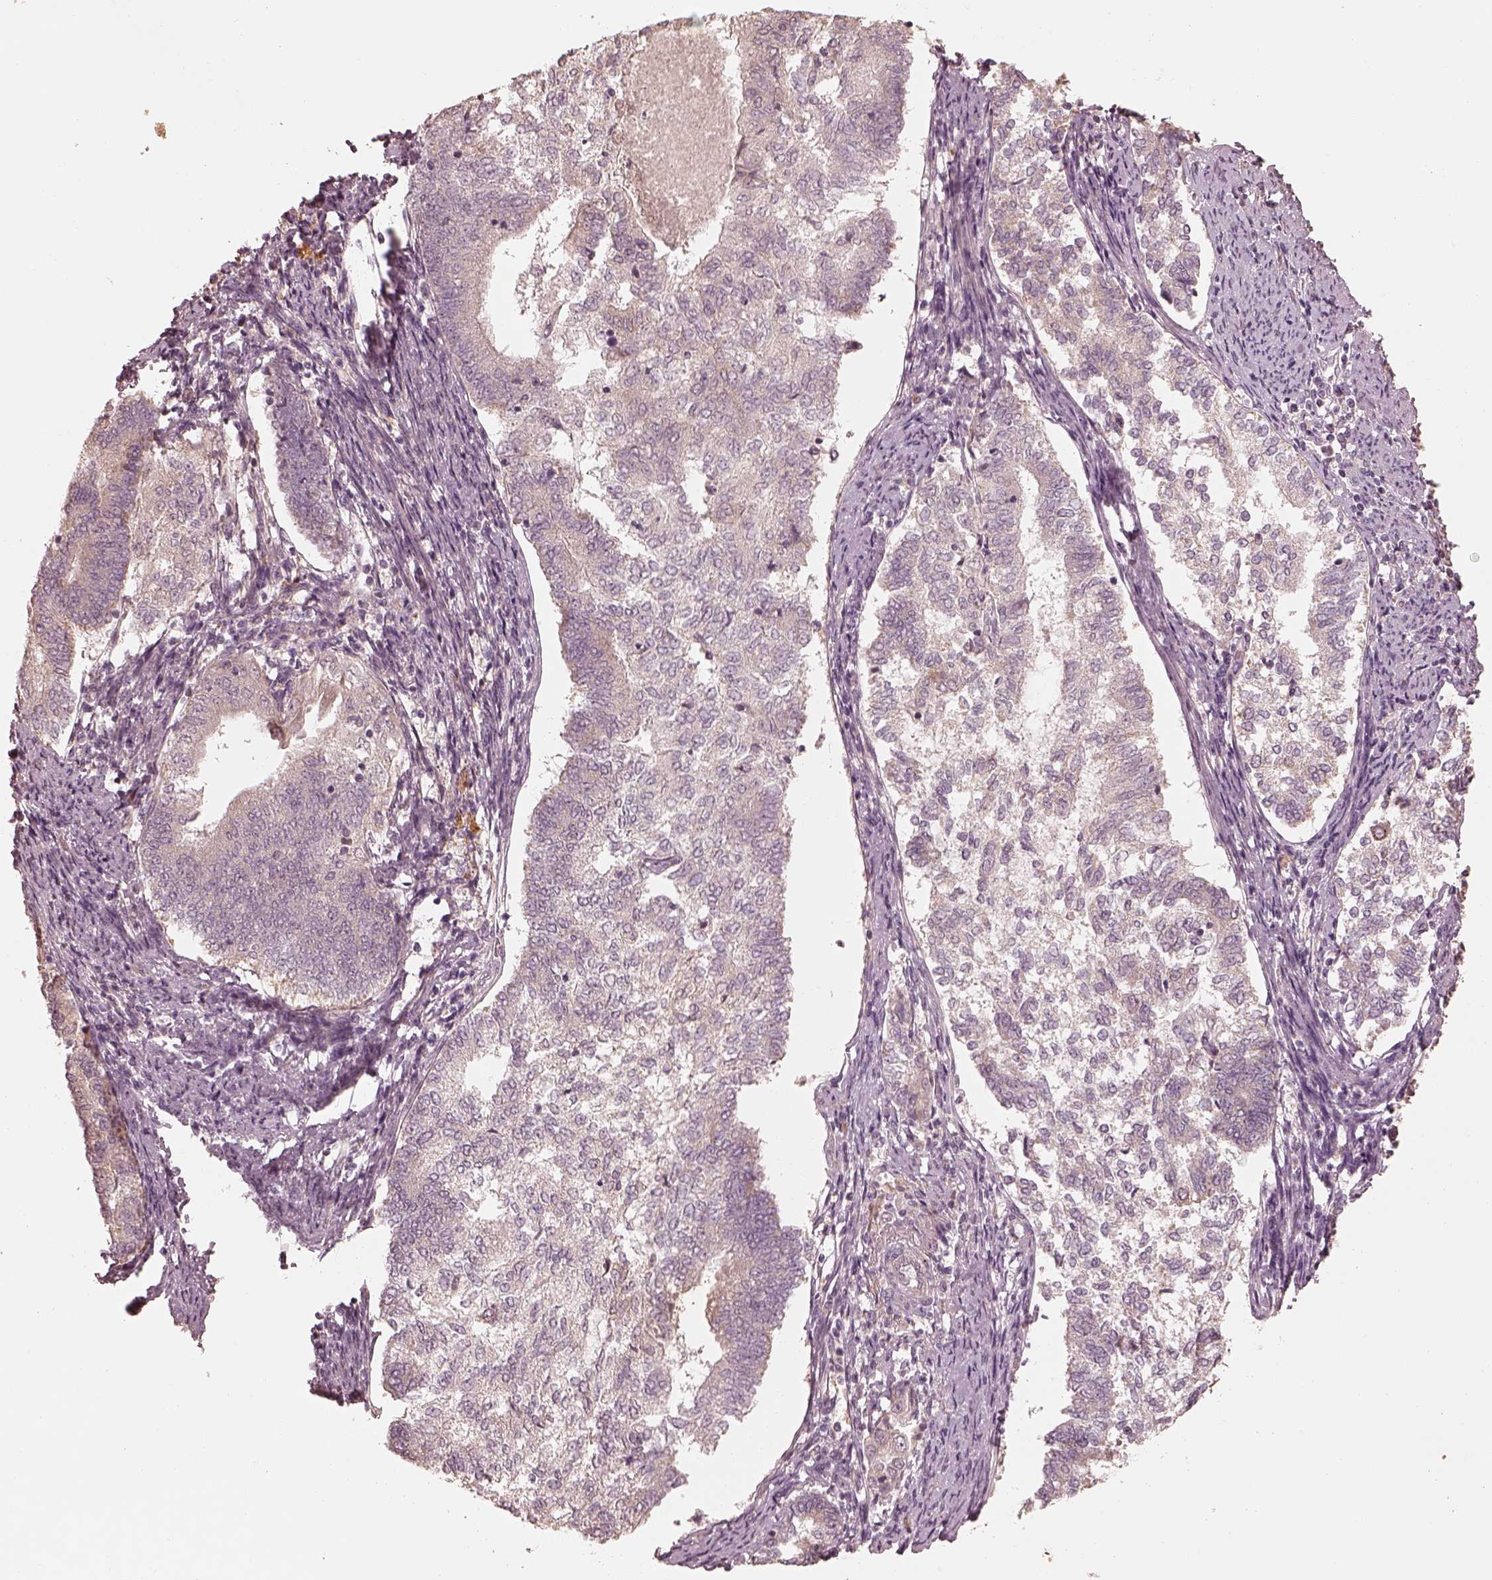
{"staining": {"intensity": "weak", "quantity": "<25%", "location": "cytoplasmic/membranous"}, "tissue": "endometrial cancer", "cell_type": "Tumor cells", "image_type": "cancer", "snomed": [{"axis": "morphology", "description": "Adenocarcinoma, NOS"}, {"axis": "topography", "description": "Endometrium"}], "caption": "This histopathology image is of endometrial cancer (adenocarcinoma) stained with immunohistochemistry (IHC) to label a protein in brown with the nuclei are counter-stained blue. There is no positivity in tumor cells.", "gene": "SLC25A46", "patient": {"sex": "female", "age": 65}}